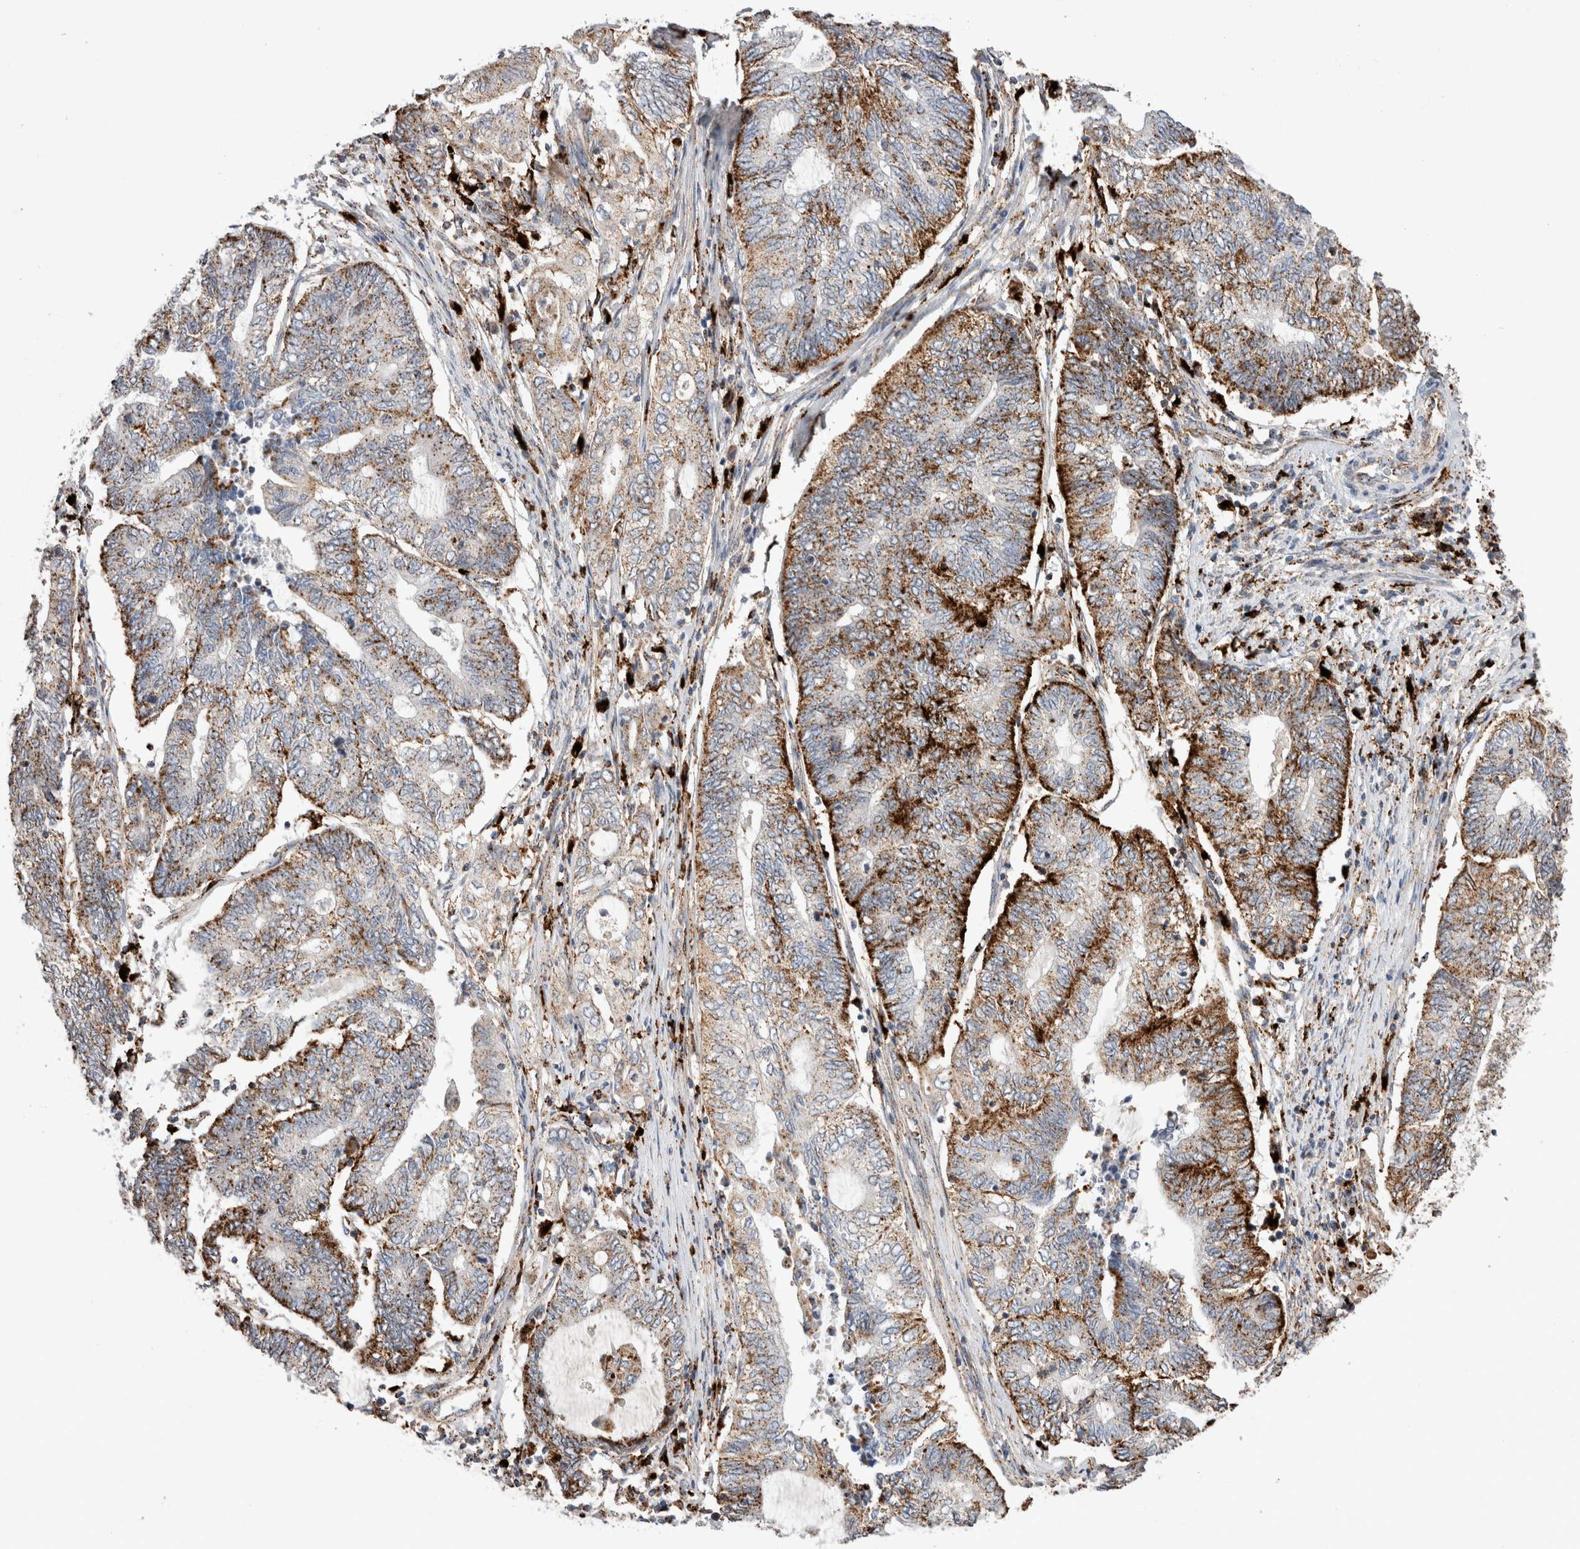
{"staining": {"intensity": "strong", "quantity": ">75%", "location": "cytoplasmic/membranous"}, "tissue": "endometrial cancer", "cell_type": "Tumor cells", "image_type": "cancer", "snomed": [{"axis": "morphology", "description": "Adenocarcinoma, NOS"}, {"axis": "topography", "description": "Uterus"}, {"axis": "topography", "description": "Endometrium"}], "caption": "Immunohistochemical staining of endometrial cancer (adenocarcinoma) reveals strong cytoplasmic/membranous protein staining in approximately >75% of tumor cells.", "gene": "CTSA", "patient": {"sex": "female", "age": 70}}